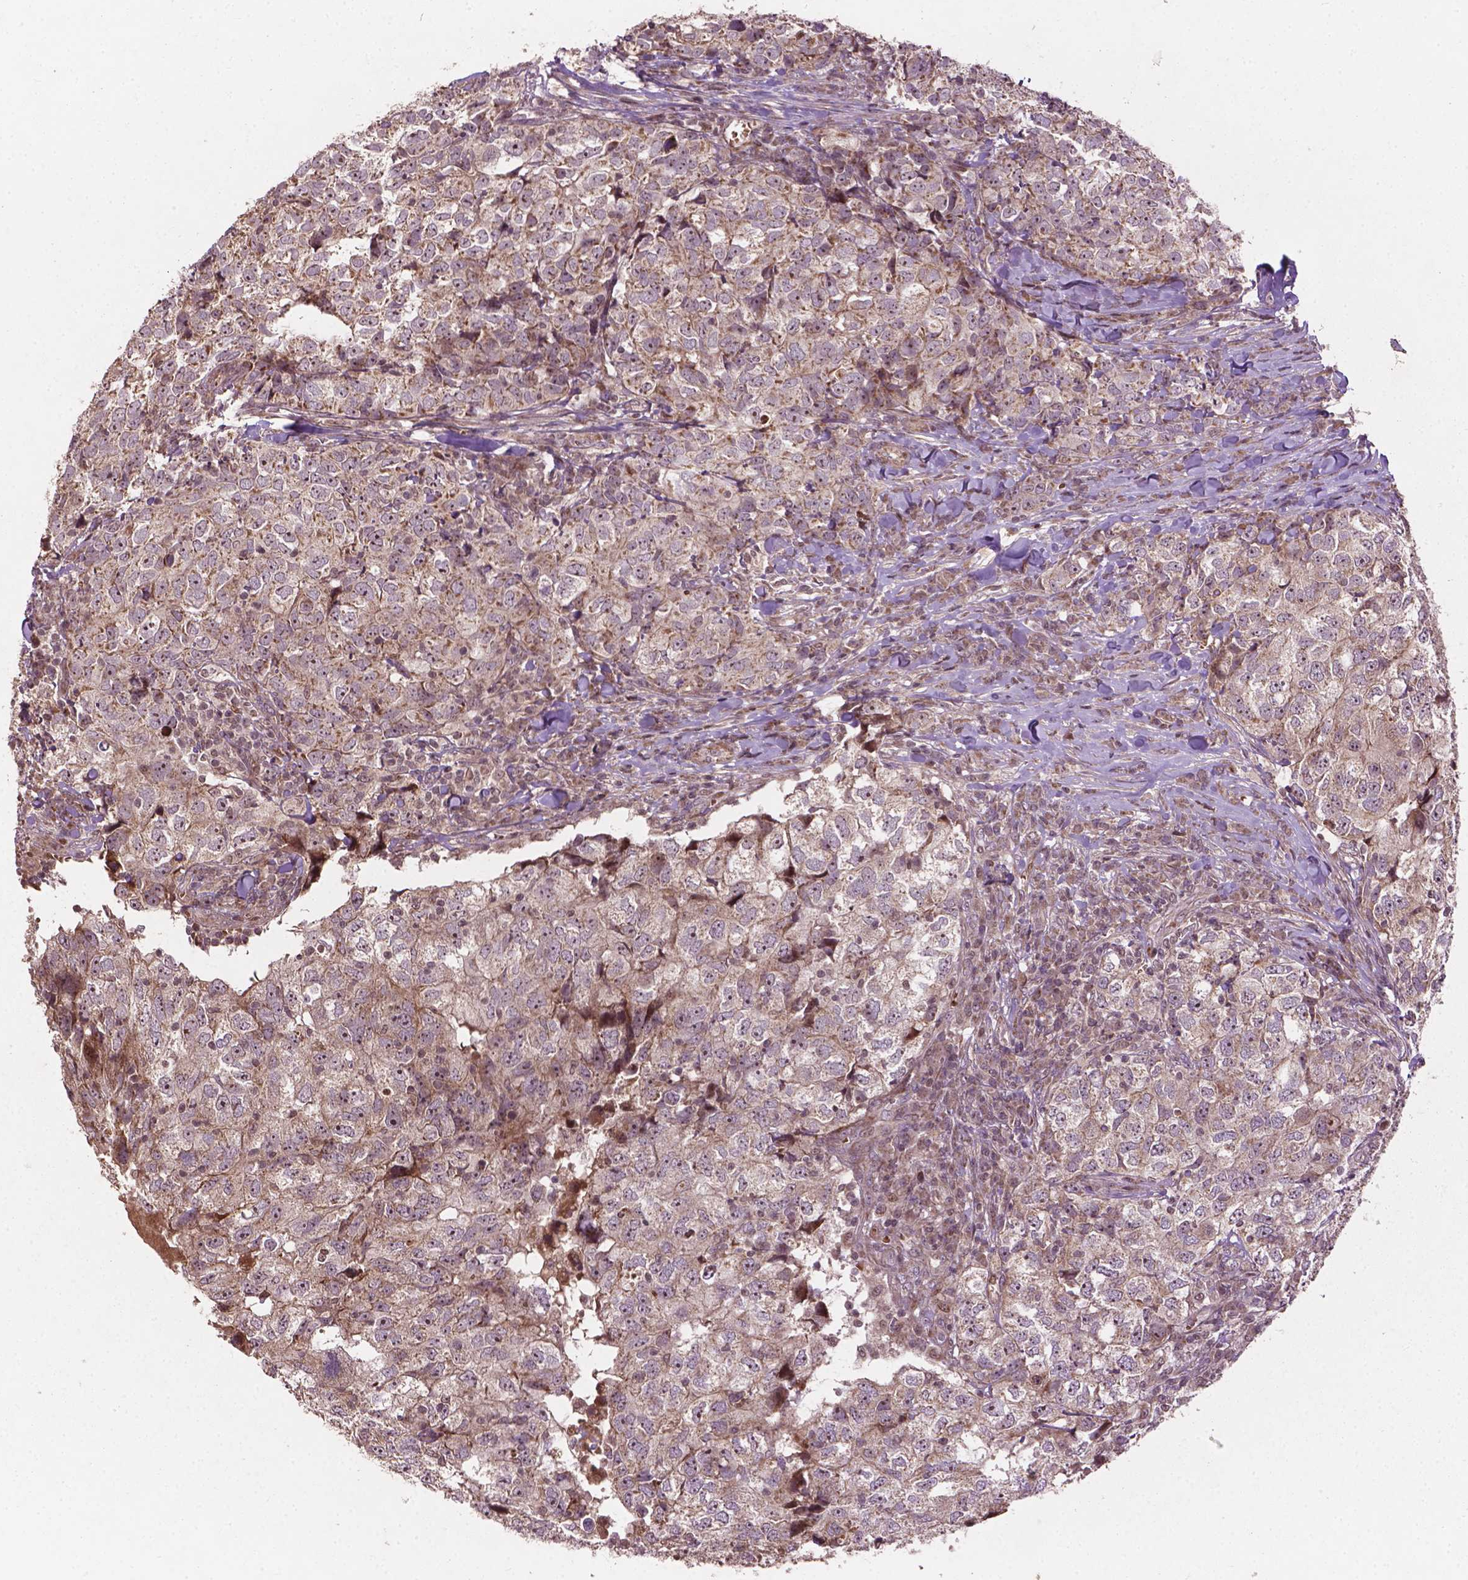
{"staining": {"intensity": "moderate", "quantity": "25%-75%", "location": "cytoplasmic/membranous,nuclear"}, "tissue": "breast cancer", "cell_type": "Tumor cells", "image_type": "cancer", "snomed": [{"axis": "morphology", "description": "Duct carcinoma"}, {"axis": "topography", "description": "Breast"}], "caption": "Immunohistochemical staining of human breast infiltrating ductal carcinoma demonstrates moderate cytoplasmic/membranous and nuclear protein expression in about 25%-75% of tumor cells.", "gene": "B3GALNT2", "patient": {"sex": "female", "age": 30}}